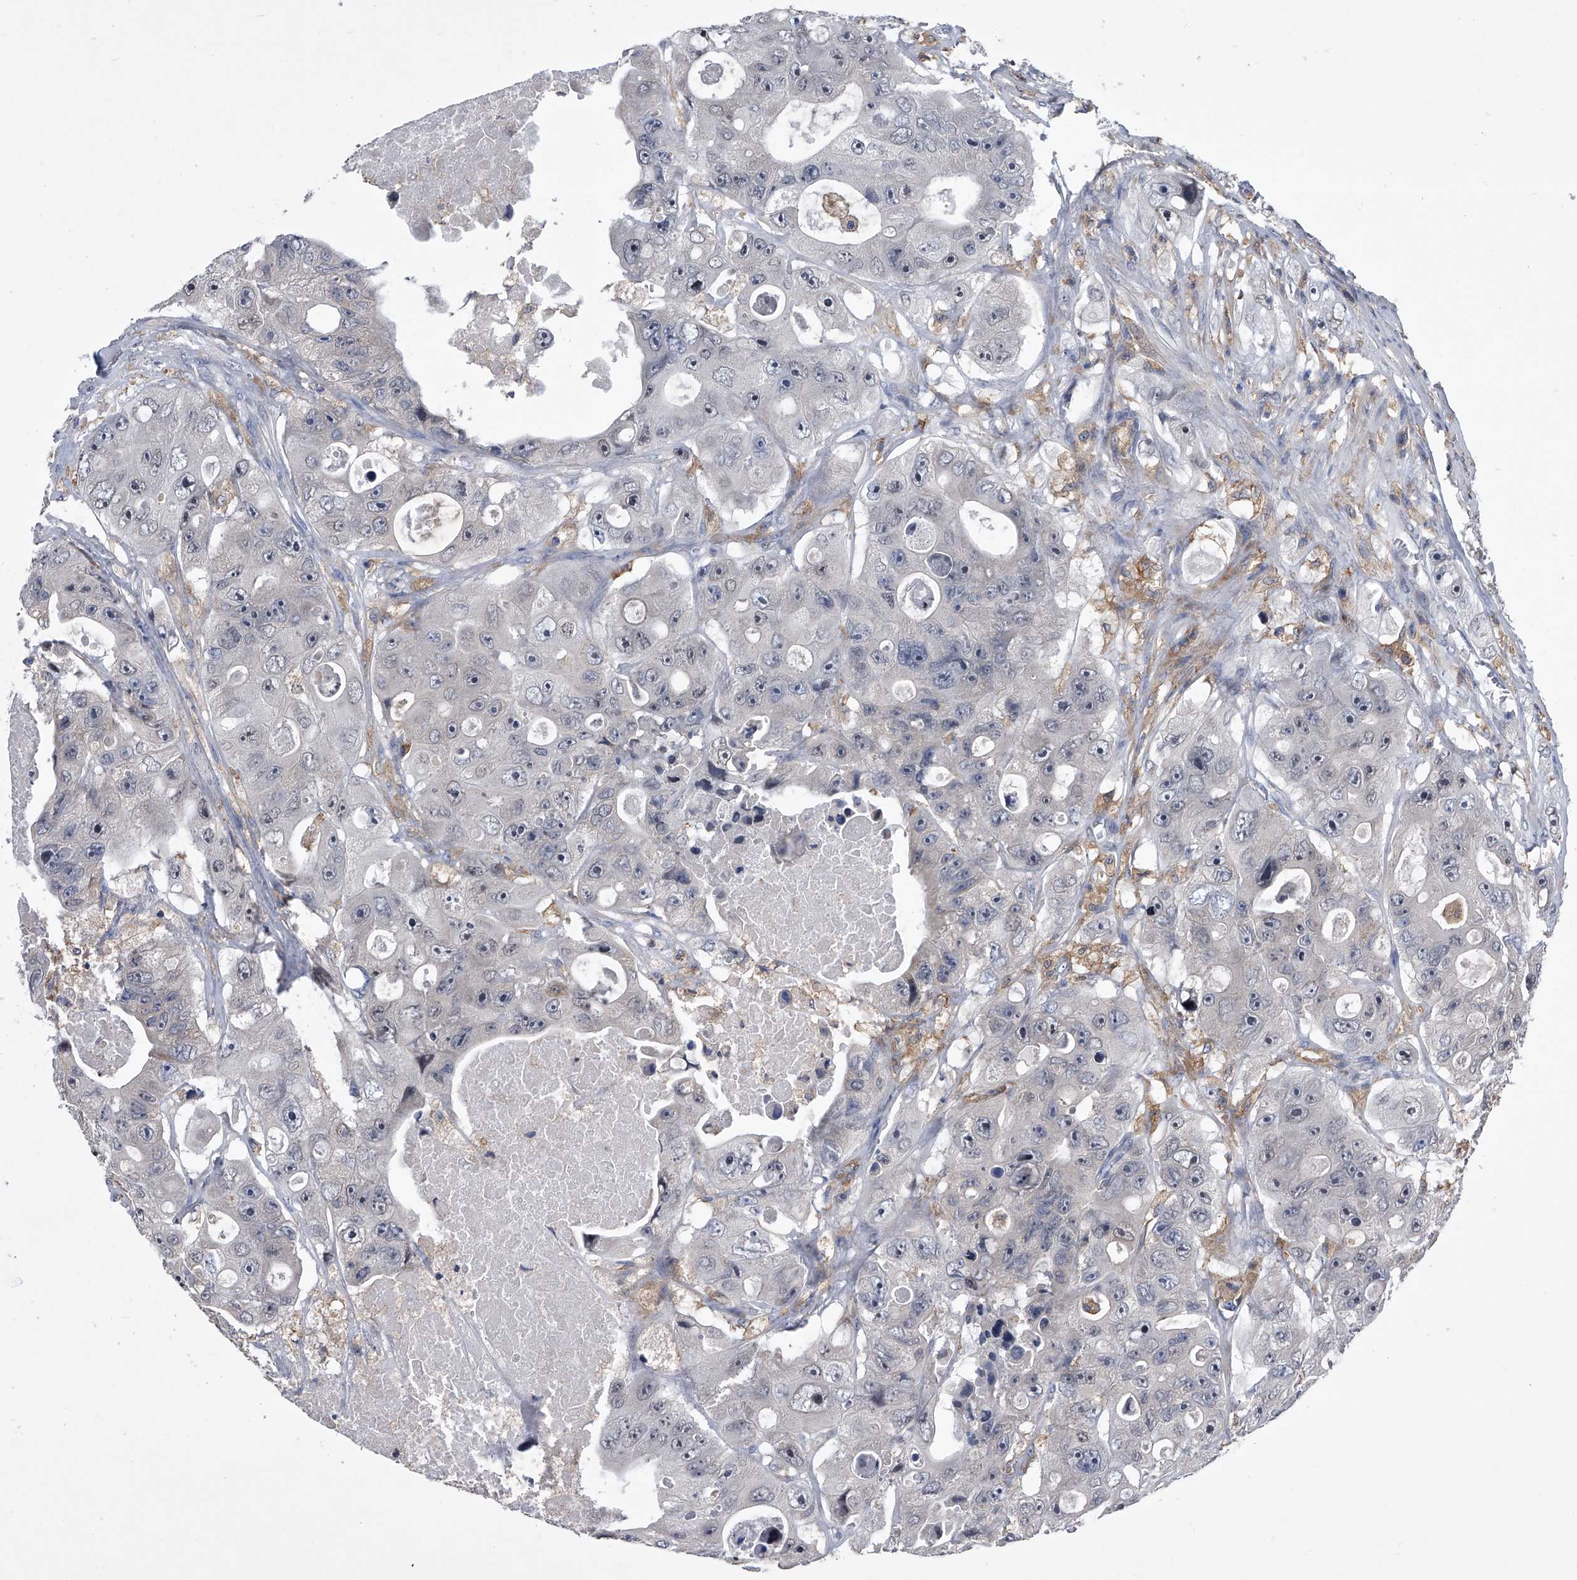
{"staining": {"intensity": "negative", "quantity": "none", "location": "none"}, "tissue": "colorectal cancer", "cell_type": "Tumor cells", "image_type": "cancer", "snomed": [{"axis": "morphology", "description": "Adenocarcinoma, NOS"}, {"axis": "topography", "description": "Colon"}], "caption": "Colorectal adenocarcinoma was stained to show a protein in brown. There is no significant staining in tumor cells.", "gene": "MAP4K3", "patient": {"sex": "female", "age": 46}}